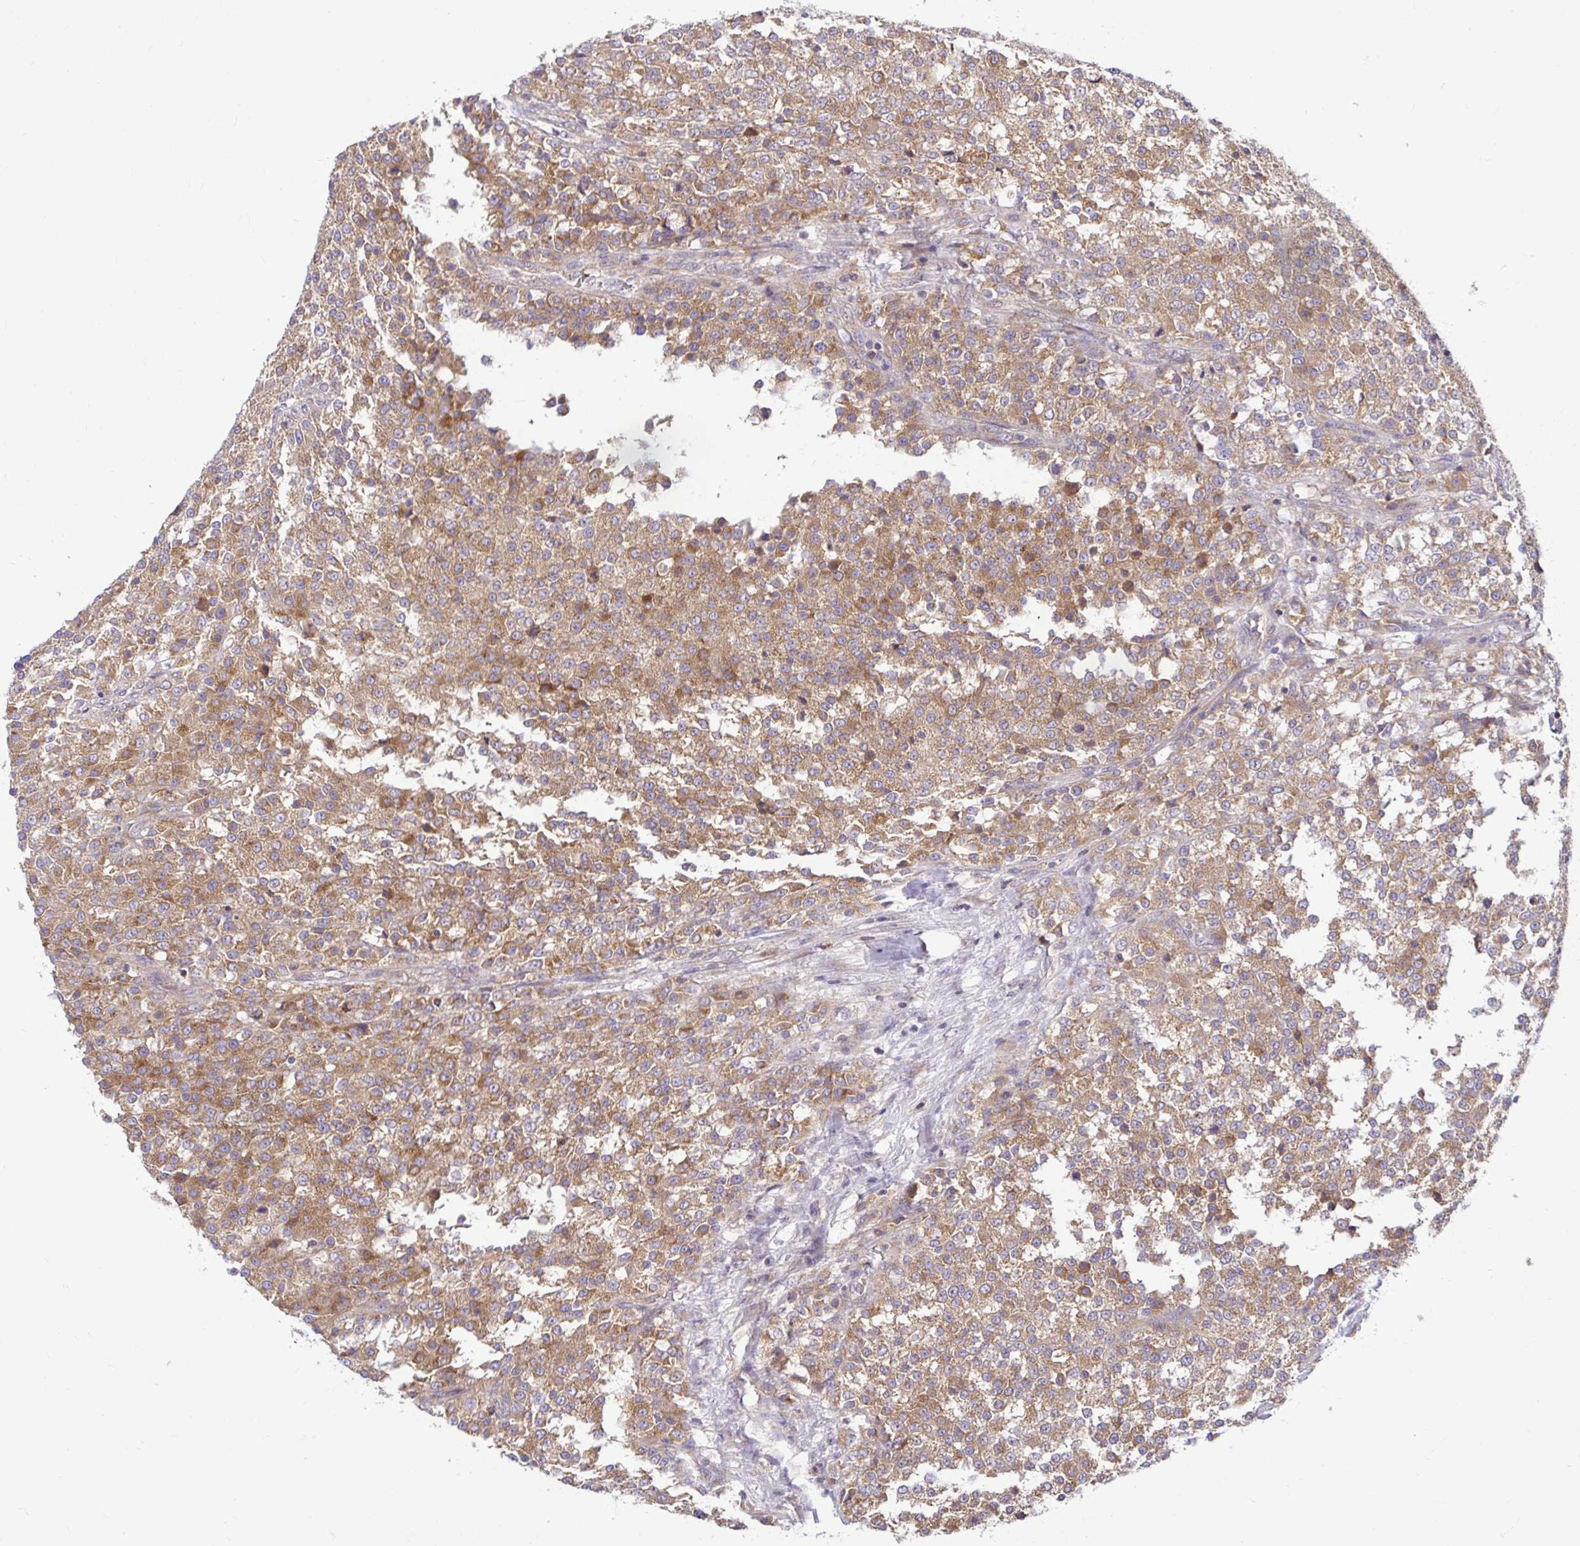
{"staining": {"intensity": "moderate", "quantity": ">75%", "location": "cytoplasmic/membranous"}, "tissue": "testis cancer", "cell_type": "Tumor cells", "image_type": "cancer", "snomed": [{"axis": "morphology", "description": "Seminoma, NOS"}, {"axis": "topography", "description": "Testis"}], "caption": "Testis seminoma stained with immunohistochemistry reveals moderate cytoplasmic/membranous staining in approximately >75% of tumor cells.", "gene": "VTI1B", "patient": {"sex": "male", "age": 59}}